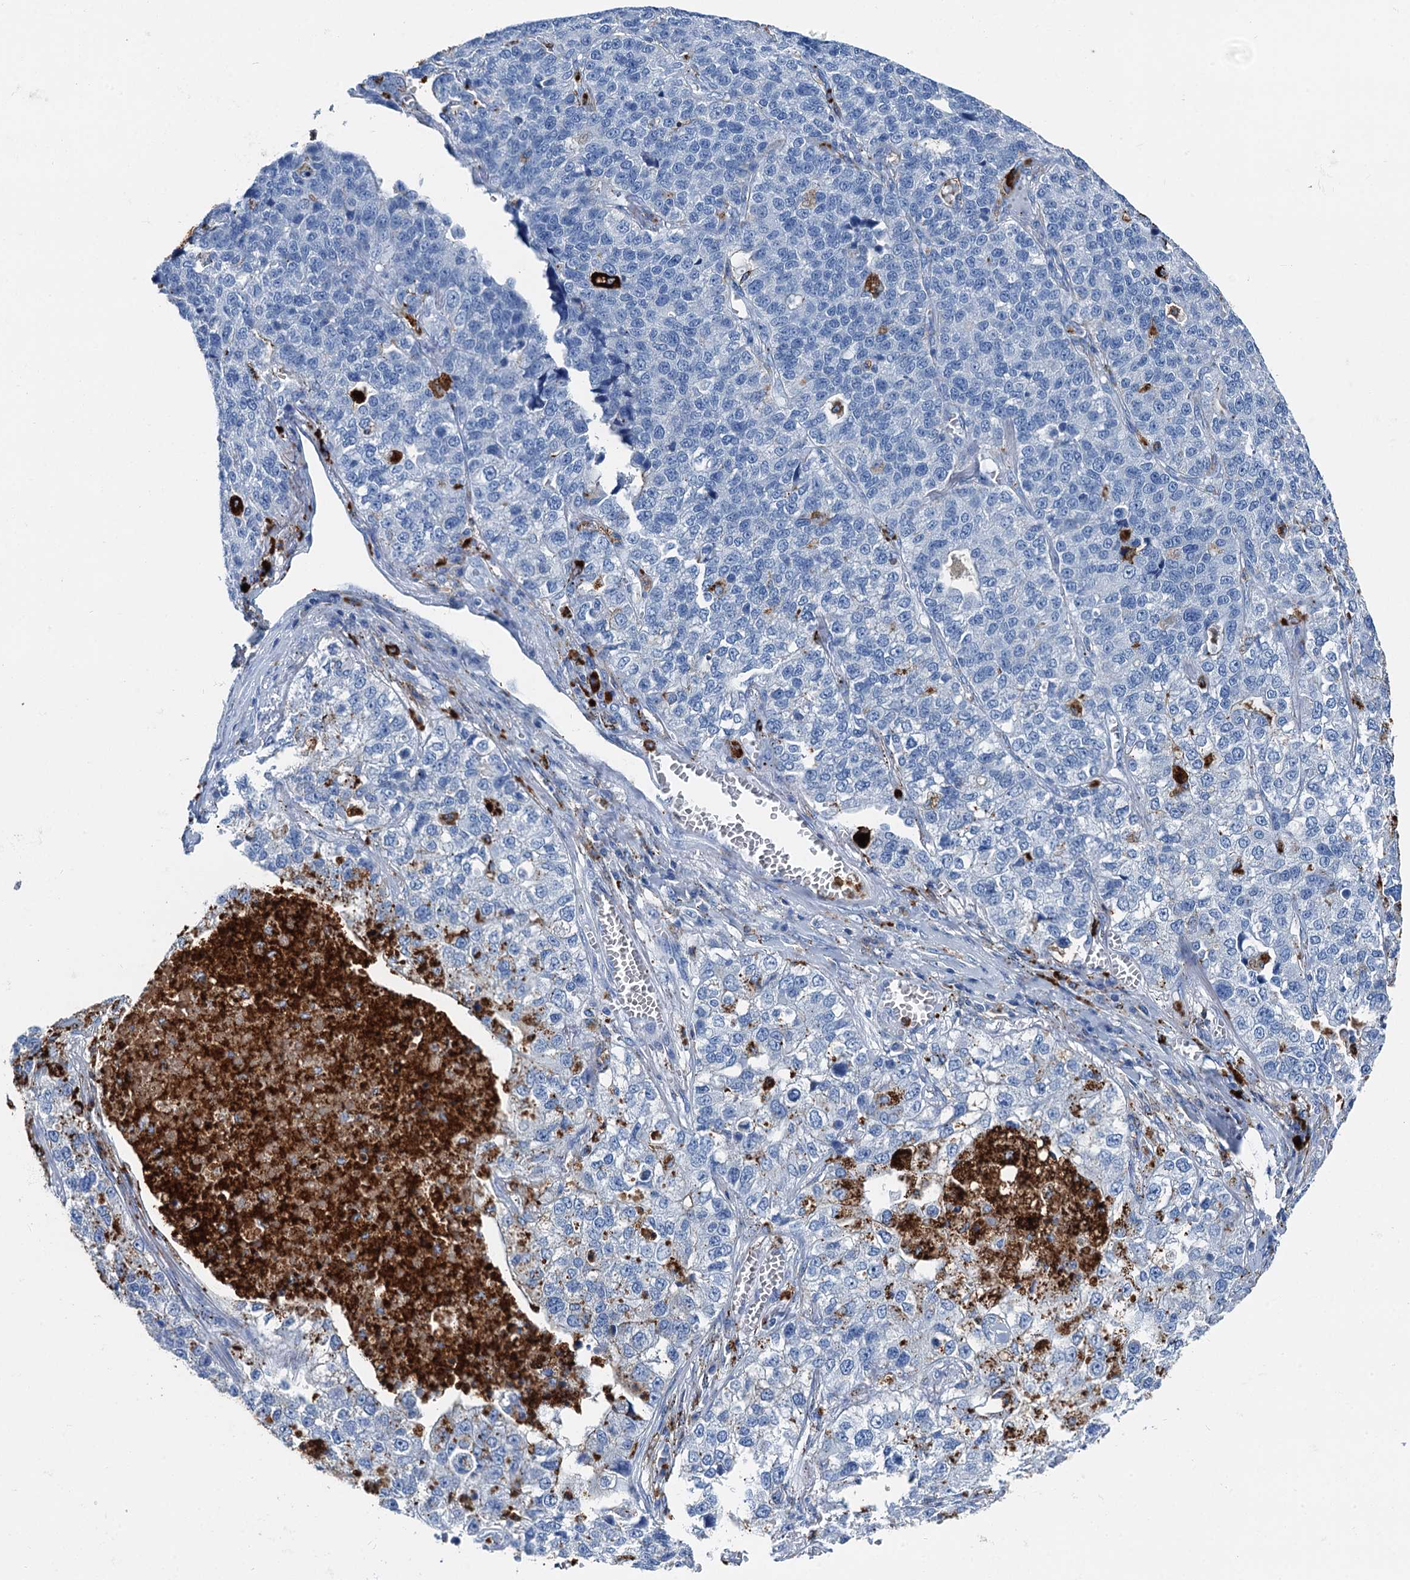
{"staining": {"intensity": "negative", "quantity": "none", "location": "none"}, "tissue": "lung cancer", "cell_type": "Tumor cells", "image_type": "cancer", "snomed": [{"axis": "morphology", "description": "Adenocarcinoma, NOS"}, {"axis": "topography", "description": "Lung"}], "caption": "Histopathology image shows no significant protein staining in tumor cells of lung cancer (adenocarcinoma).", "gene": "PLAC8", "patient": {"sex": "male", "age": 49}}